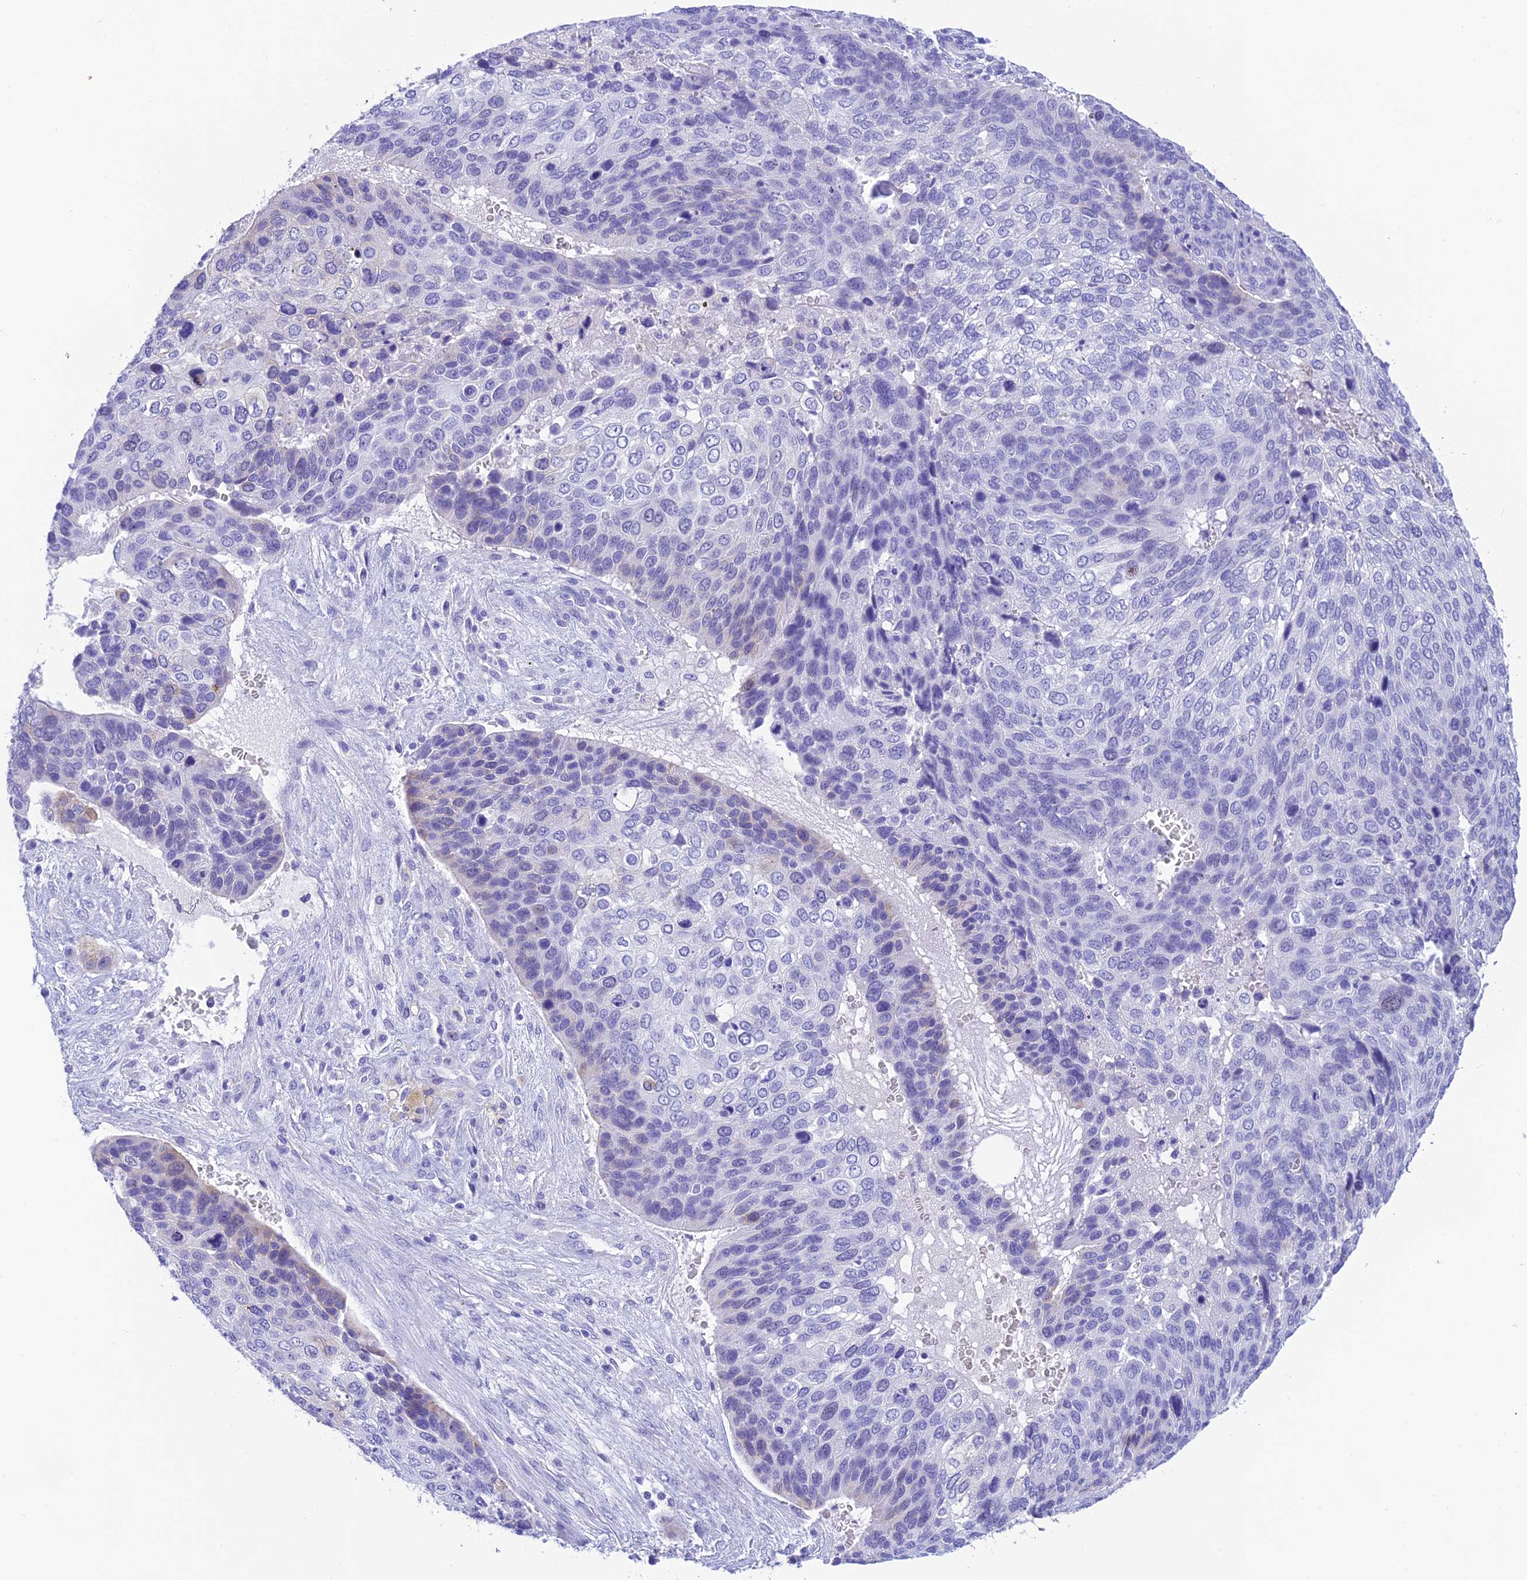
{"staining": {"intensity": "negative", "quantity": "none", "location": "none"}, "tissue": "skin cancer", "cell_type": "Tumor cells", "image_type": "cancer", "snomed": [{"axis": "morphology", "description": "Basal cell carcinoma"}, {"axis": "topography", "description": "Skin"}], "caption": "An IHC micrograph of skin basal cell carcinoma is shown. There is no staining in tumor cells of skin basal cell carcinoma.", "gene": "KDELR3", "patient": {"sex": "female", "age": 74}}